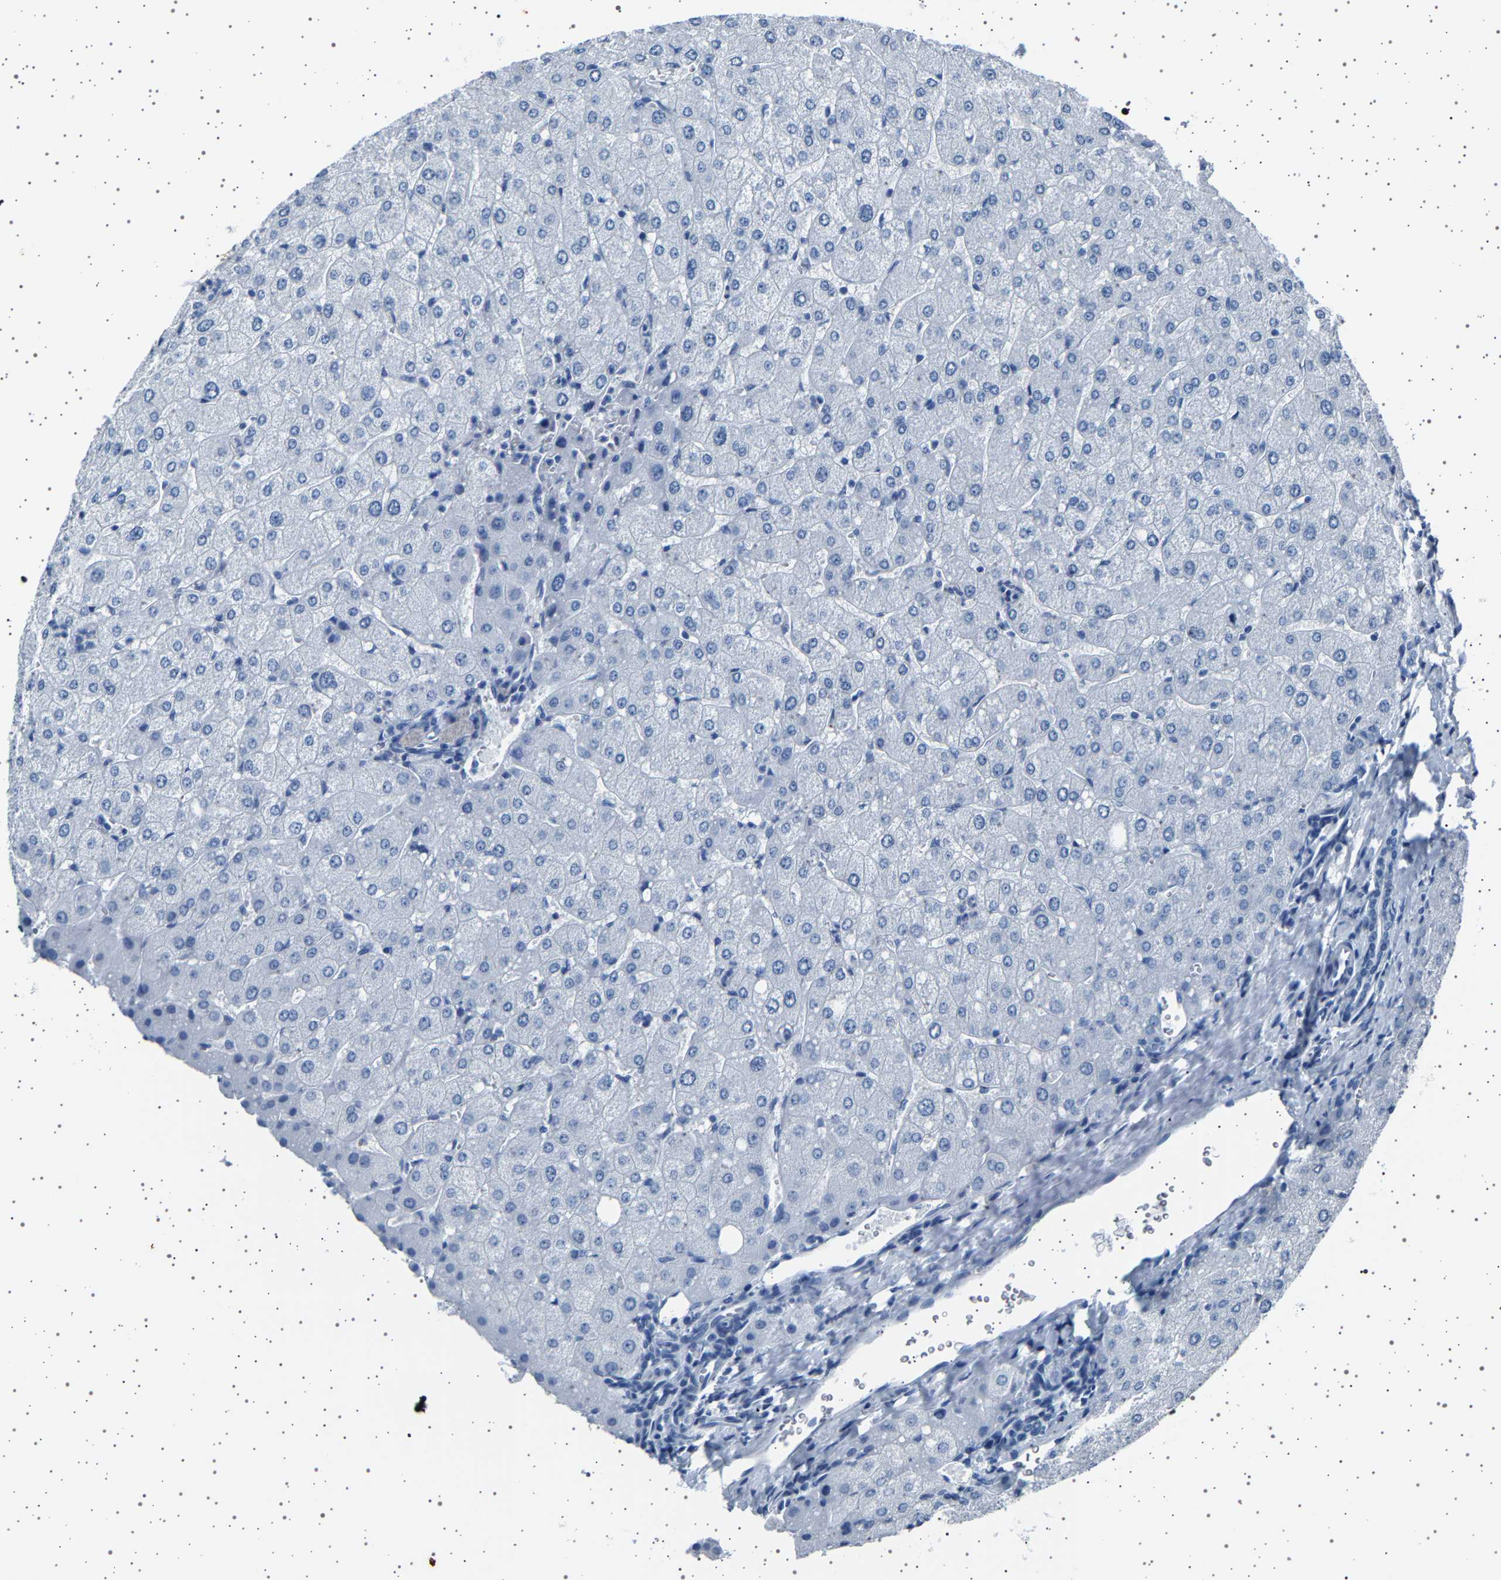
{"staining": {"intensity": "negative", "quantity": "none", "location": "none"}, "tissue": "liver", "cell_type": "Cholangiocytes", "image_type": "normal", "snomed": [{"axis": "morphology", "description": "Normal tissue, NOS"}, {"axis": "topography", "description": "Liver"}], "caption": "A high-resolution image shows immunohistochemistry (IHC) staining of unremarkable liver, which reveals no significant positivity in cholangiocytes.", "gene": "TFF3", "patient": {"sex": "male", "age": 55}}